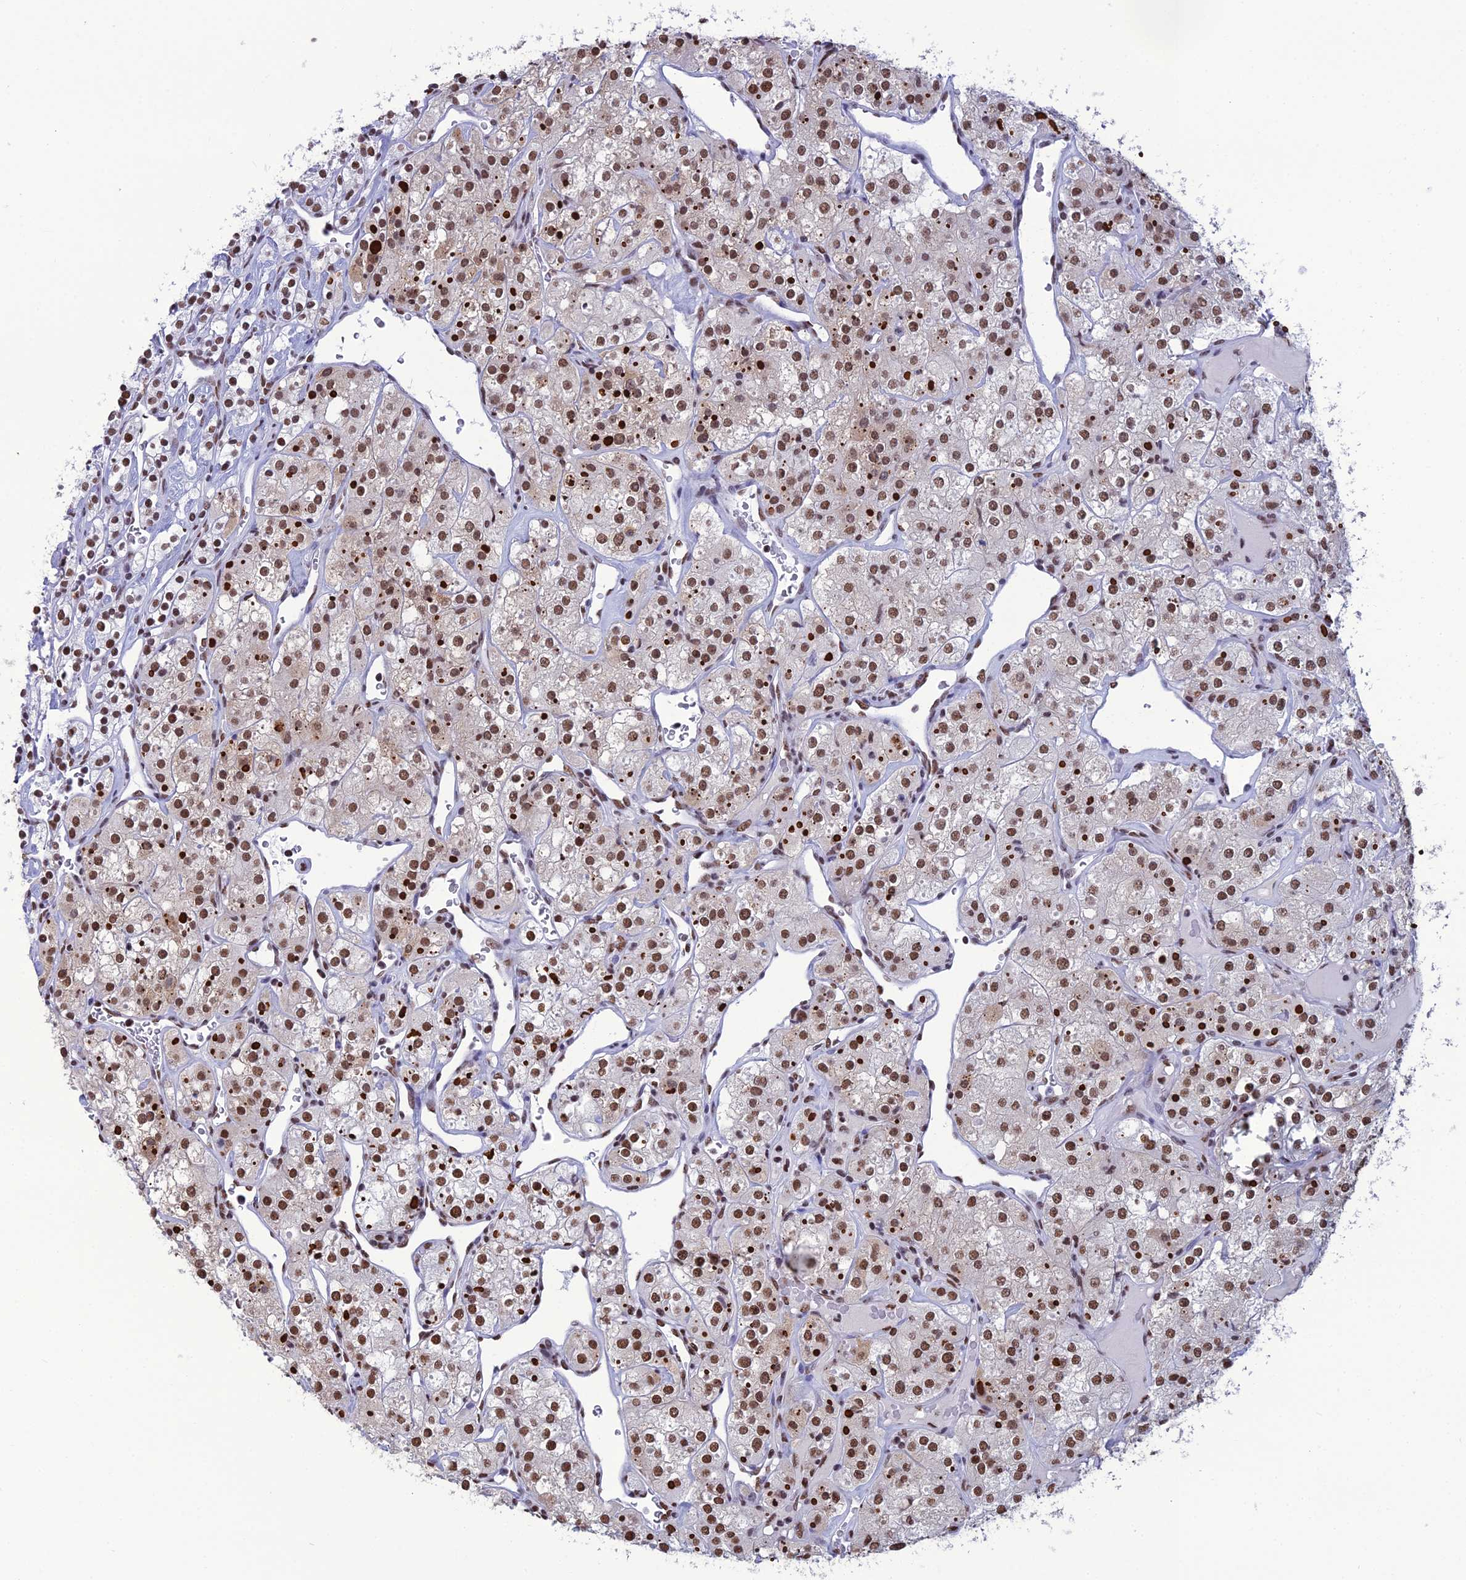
{"staining": {"intensity": "strong", "quantity": ">75%", "location": "nuclear"}, "tissue": "renal cancer", "cell_type": "Tumor cells", "image_type": "cancer", "snomed": [{"axis": "morphology", "description": "Adenocarcinoma, NOS"}, {"axis": "topography", "description": "Kidney"}], "caption": "Renal cancer (adenocarcinoma) stained for a protein reveals strong nuclear positivity in tumor cells. Using DAB (3,3'-diaminobenzidine) (brown) and hematoxylin (blue) stains, captured at high magnification using brightfield microscopy.", "gene": "PRAMEF12", "patient": {"sex": "male", "age": 77}}